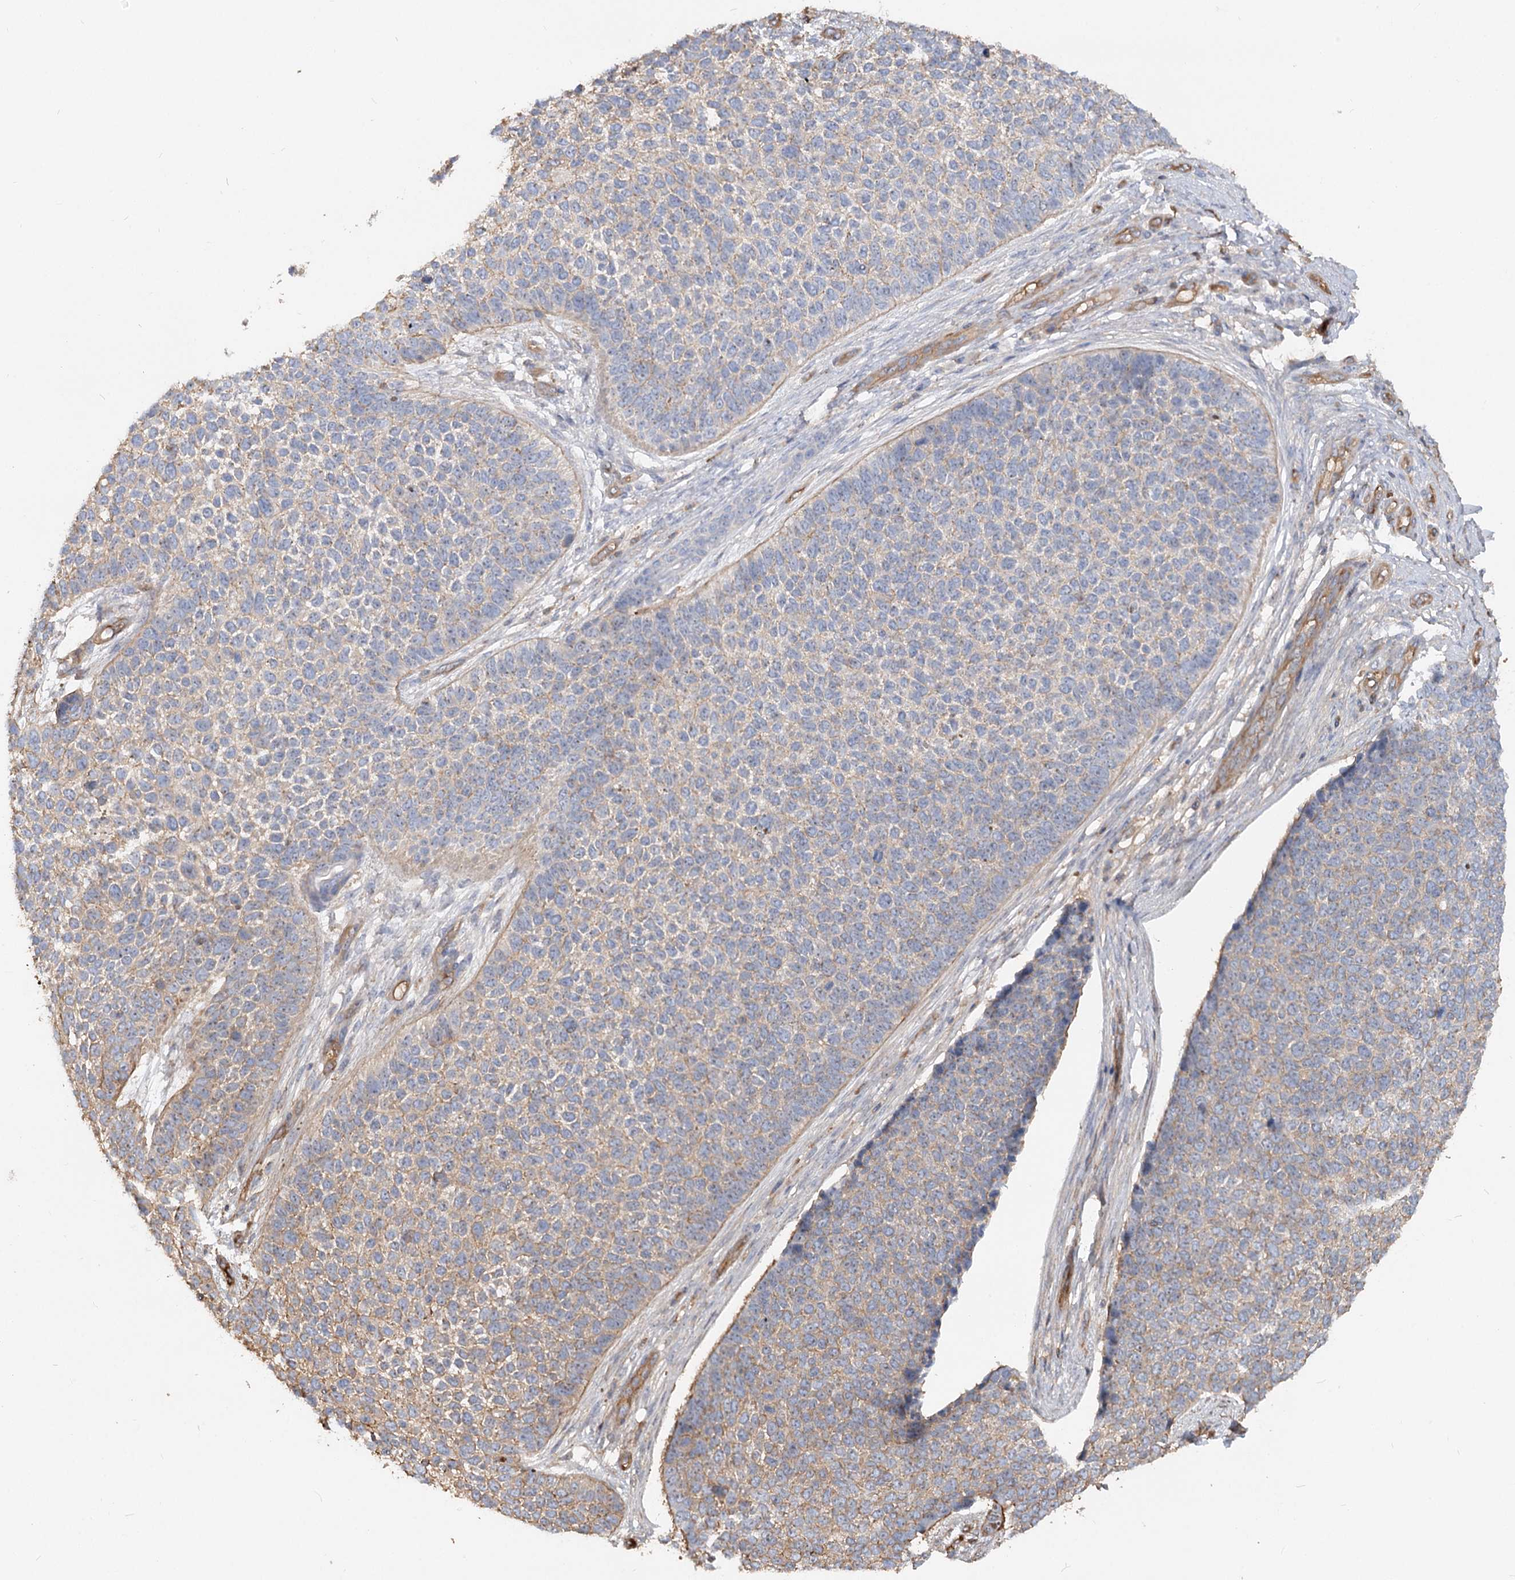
{"staining": {"intensity": "weak", "quantity": "<25%", "location": "cytoplasmic/membranous"}, "tissue": "skin cancer", "cell_type": "Tumor cells", "image_type": "cancer", "snomed": [{"axis": "morphology", "description": "Basal cell carcinoma"}, {"axis": "topography", "description": "Skin"}], "caption": "Basal cell carcinoma (skin) was stained to show a protein in brown. There is no significant staining in tumor cells.", "gene": "WDR36", "patient": {"sex": "female", "age": 84}}